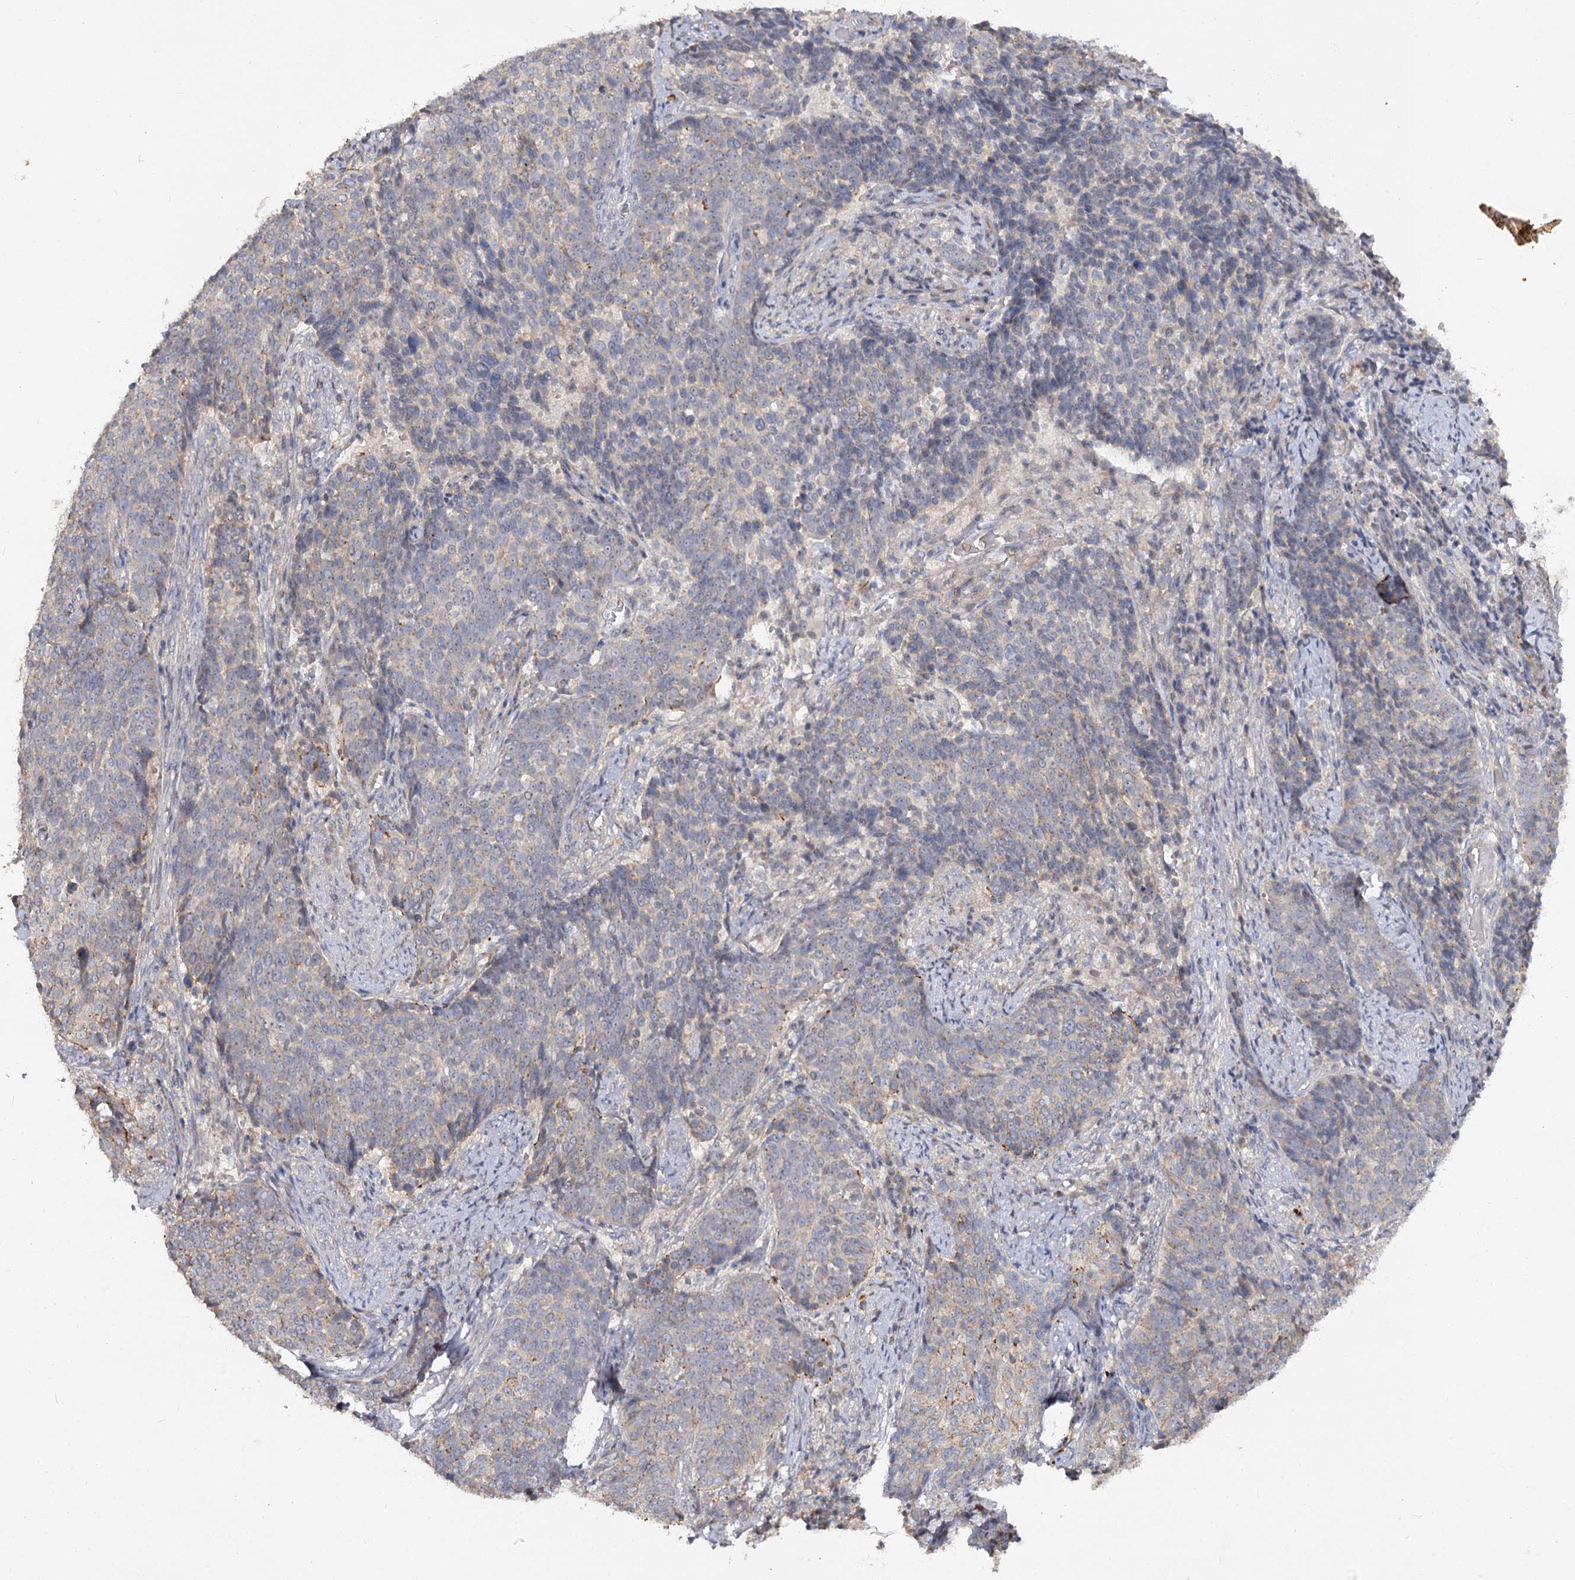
{"staining": {"intensity": "negative", "quantity": "none", "location": "none"}, "tissue": "cervical cancer", "cell_type": "Tumor cells", "image_type": "cancer", "snomed": [{"axis": "morphology", "description": "Squamous cell carcinoma, NOS"}, {"axis": "topography", "description": "Cervix"}], "caption": "This histopathology image is of cervical squamous cell carcinoma stained with immunohistochemistry (IHC) to label a protein in brown with the nuclei are counter-stained blue. There is no staining in tumor cells.", "gene": "ANGPTL5", "patient": {"sex": "female", "age": 39}}